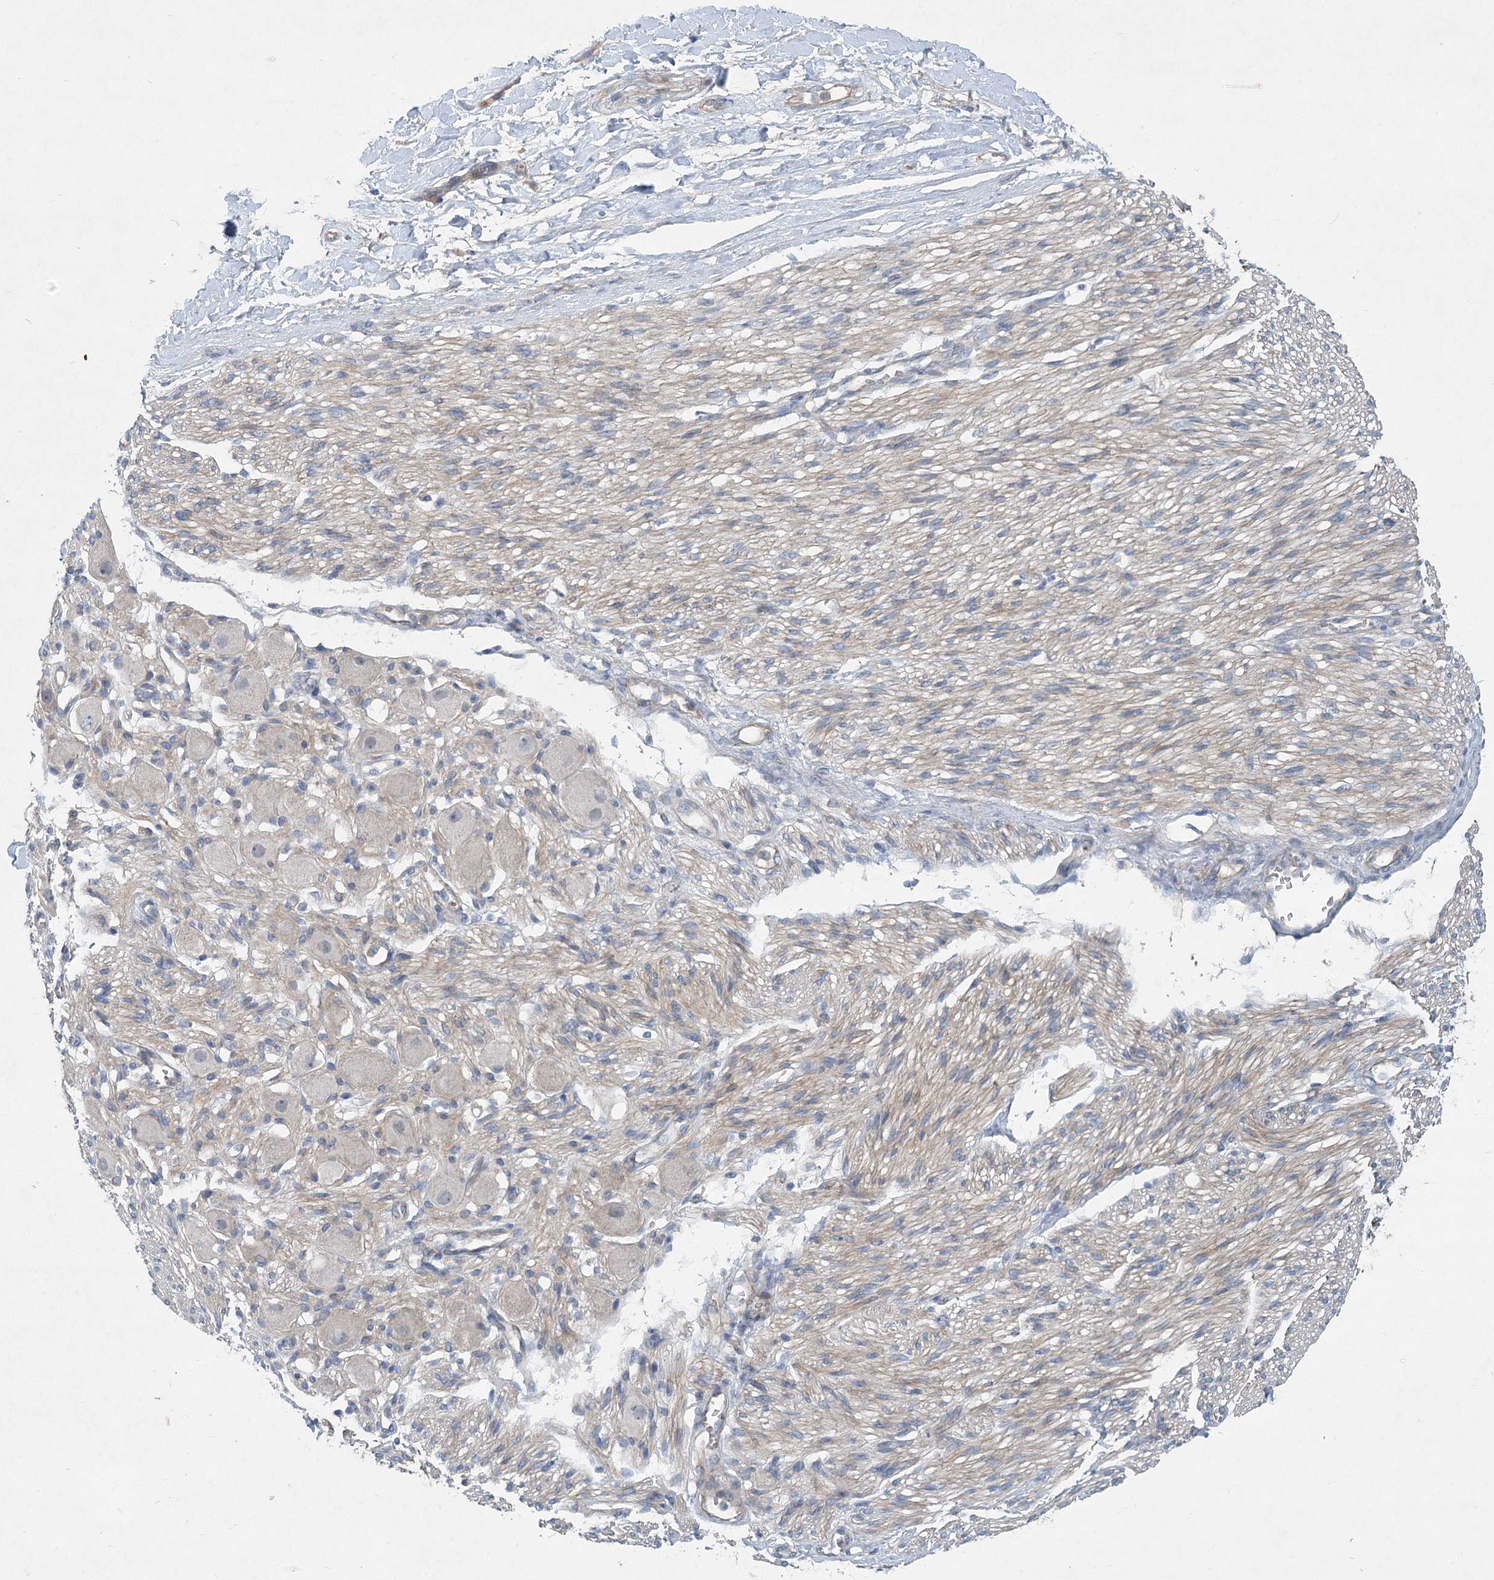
{"staining": {"intensity": "negative", "quantity": "none", "location": "none"}, "tissue": "adipose tissue", "cell_type": "Adipocytes", "image_type": "normal", "snomed": [{"axis": "morphology", "description": "Normal tissue, NOS"}, {"axis": "topography", "description": "Kidney"}, {"axis": "topography", "description": "Peripheral nerve tissue"}], "caption": "This is a histopathology image of immunohistochemistry staining of benign adipose tissue, which shows no positivity in adipocytes. Nuclei are stained in blue.", "gene": "DNMBP", "patient": {"sex": "male", "age": 7}}